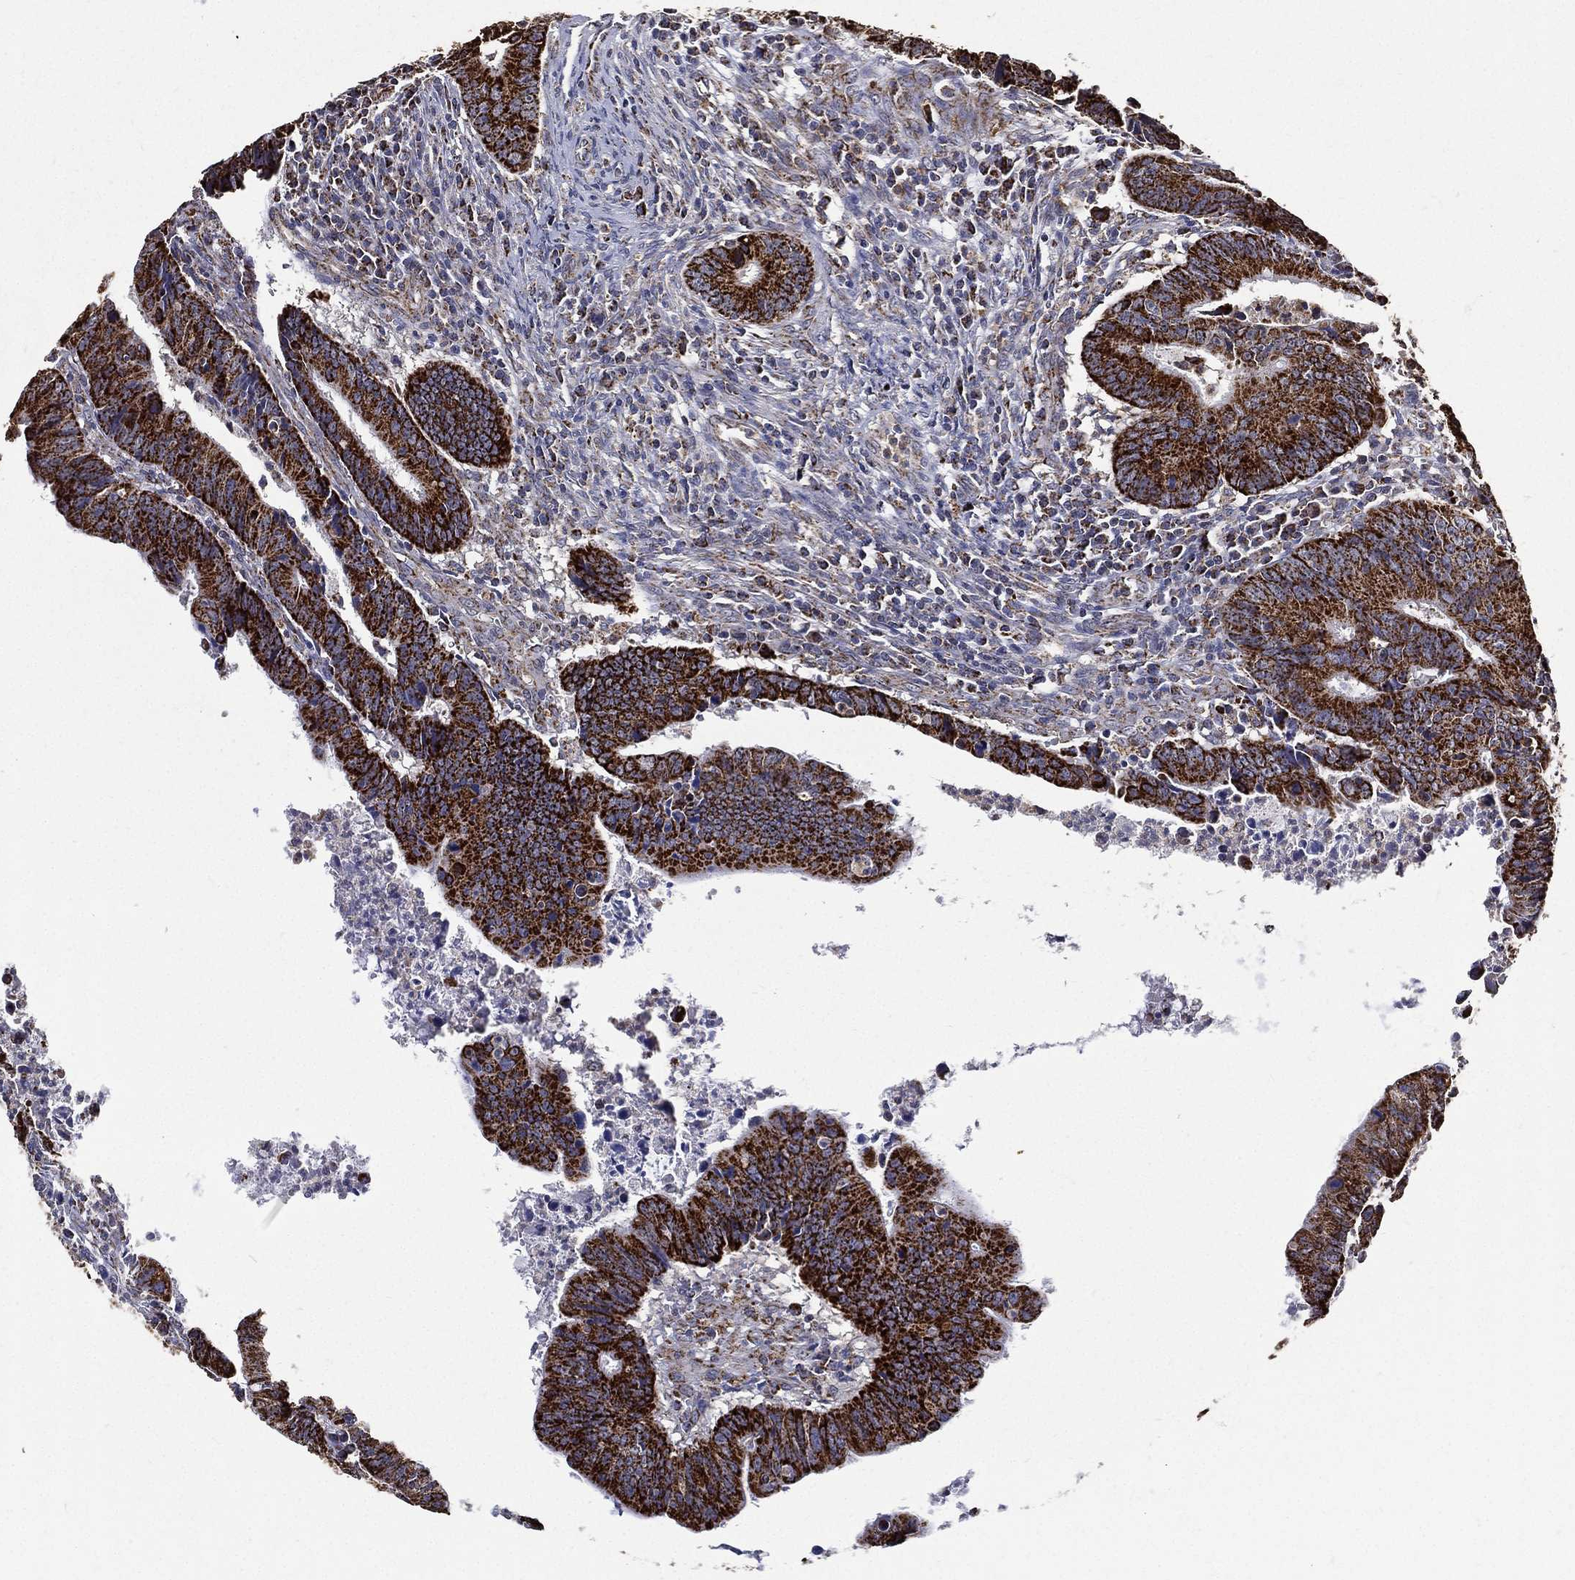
{"staining": {"intensity": "strong", "quantity": ">75%", "location": "cytoplasmic/membranous"}, "tissue": "colorectal cancer", "cell_type": "Tumor cells", "image_type": "cancer", "snomed": [{"axis": "morphology", "description": "Adenocarcinoma, NOS"}, {"axis": "topography", "description": "Colon"}], "caption": "This is an image of IHC staining of colorectal cancer, which shows strong staining in the cytoplasmic/membranous of tumor cells.", "gene": "NDUFAB1", "patient": {"sex": "female", "age": 87}}